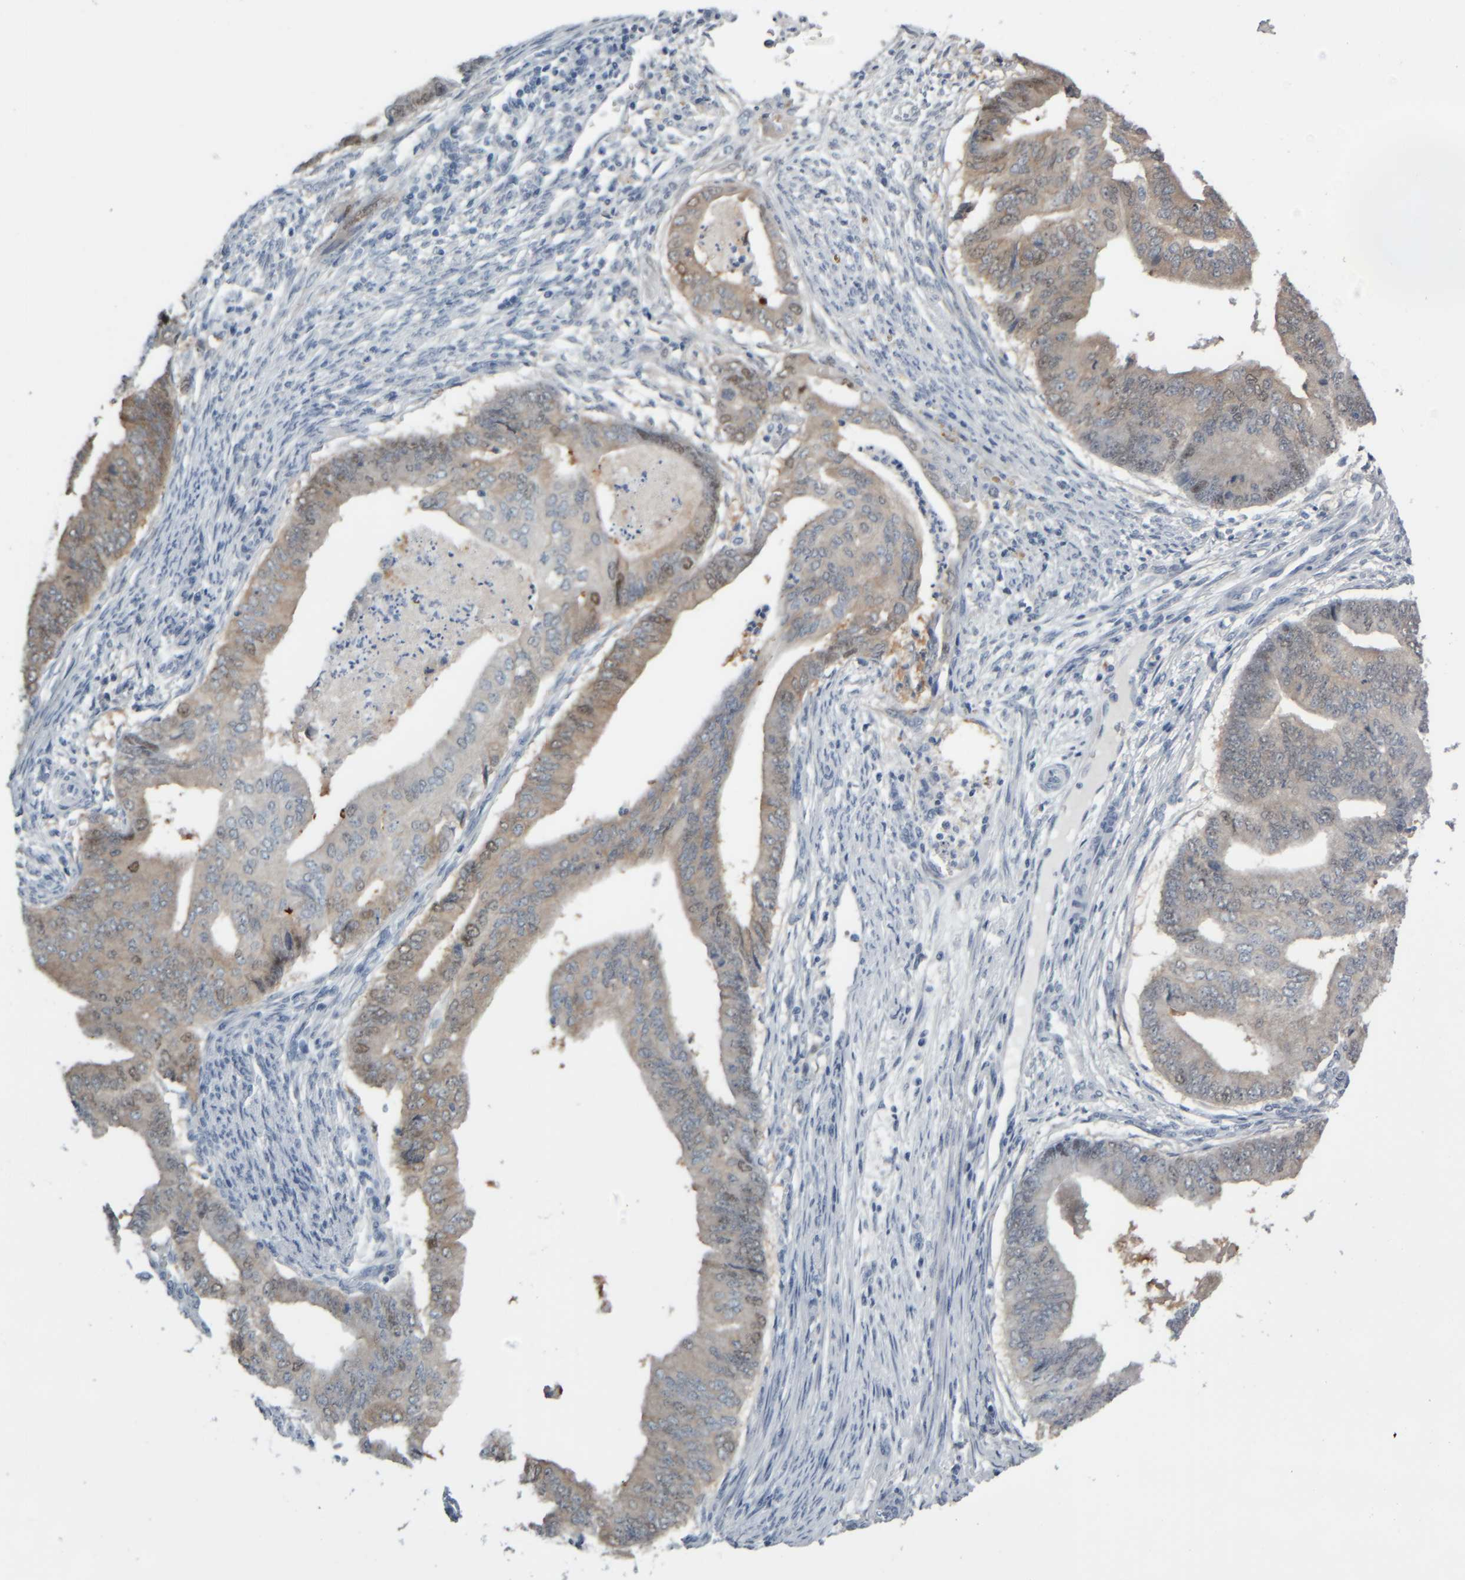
{"staining": {"intensity": "weak", "quantity": "25%-75%", "location": "cytoplasmic/membranous"}, "tissue": "endometrial cancer", "cell_type": "Tumor cells", "image_type": "cancer", "snomed": [{"axis": "morphology", "description": "Polyp, NOS"}, {"axis": "morphology", "description": "Adenocarcinoma, NOS"}, {"axis": "morphology", "description": "Adenoma, NOS"}, {"axis": "topography", "description": "Endometrium"}], "caption": "Approximately 25%-75% of tumor cells in endometrial cancer exhibit weak cytoplasmic/membranous protein expression as visualized by brown immunohistochemical staining.", "gene": "COL14A1", "patient": {"sex": "female", "age": 79}}